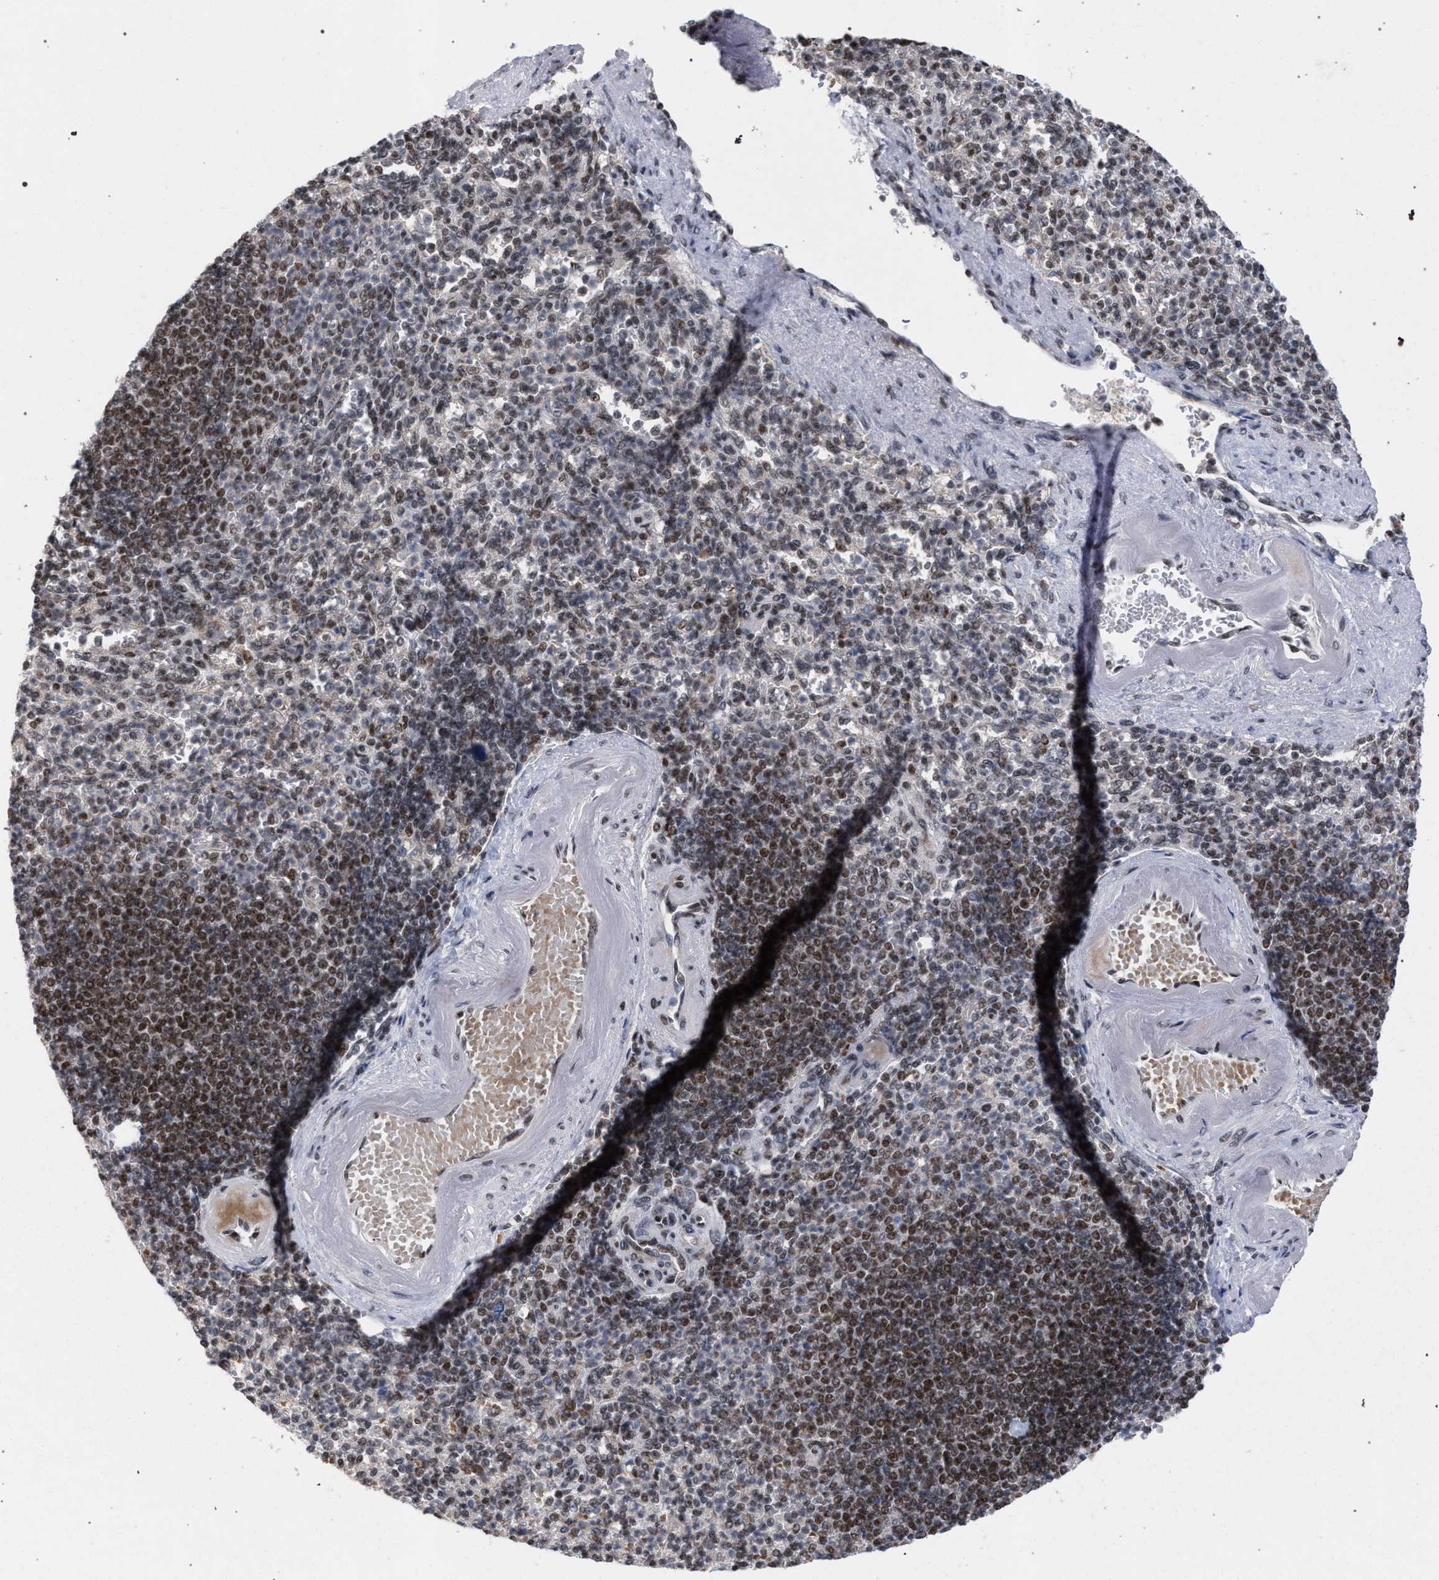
{"staining": {"intensity": "moderate", "quantity": "25%-75%", "location": "nuclear"}, "tissue": "spleen", "cell_type": "Cells in red pulp", "image_type": "normal", "snomed": [{"axis": "morphology", "description": "Normal tissue, NOS"}, {"axis": "topography", "description": "Spleen"}], "caption": "IHC of benign spleen shows medium levels of moderate nuclear positivity in about 25%-75% of cells in red pulp. (IHC, brightfield microscopy, high magnification).", "gene": "SCAF4", "patient": {"sex": "female", "age": 74}}